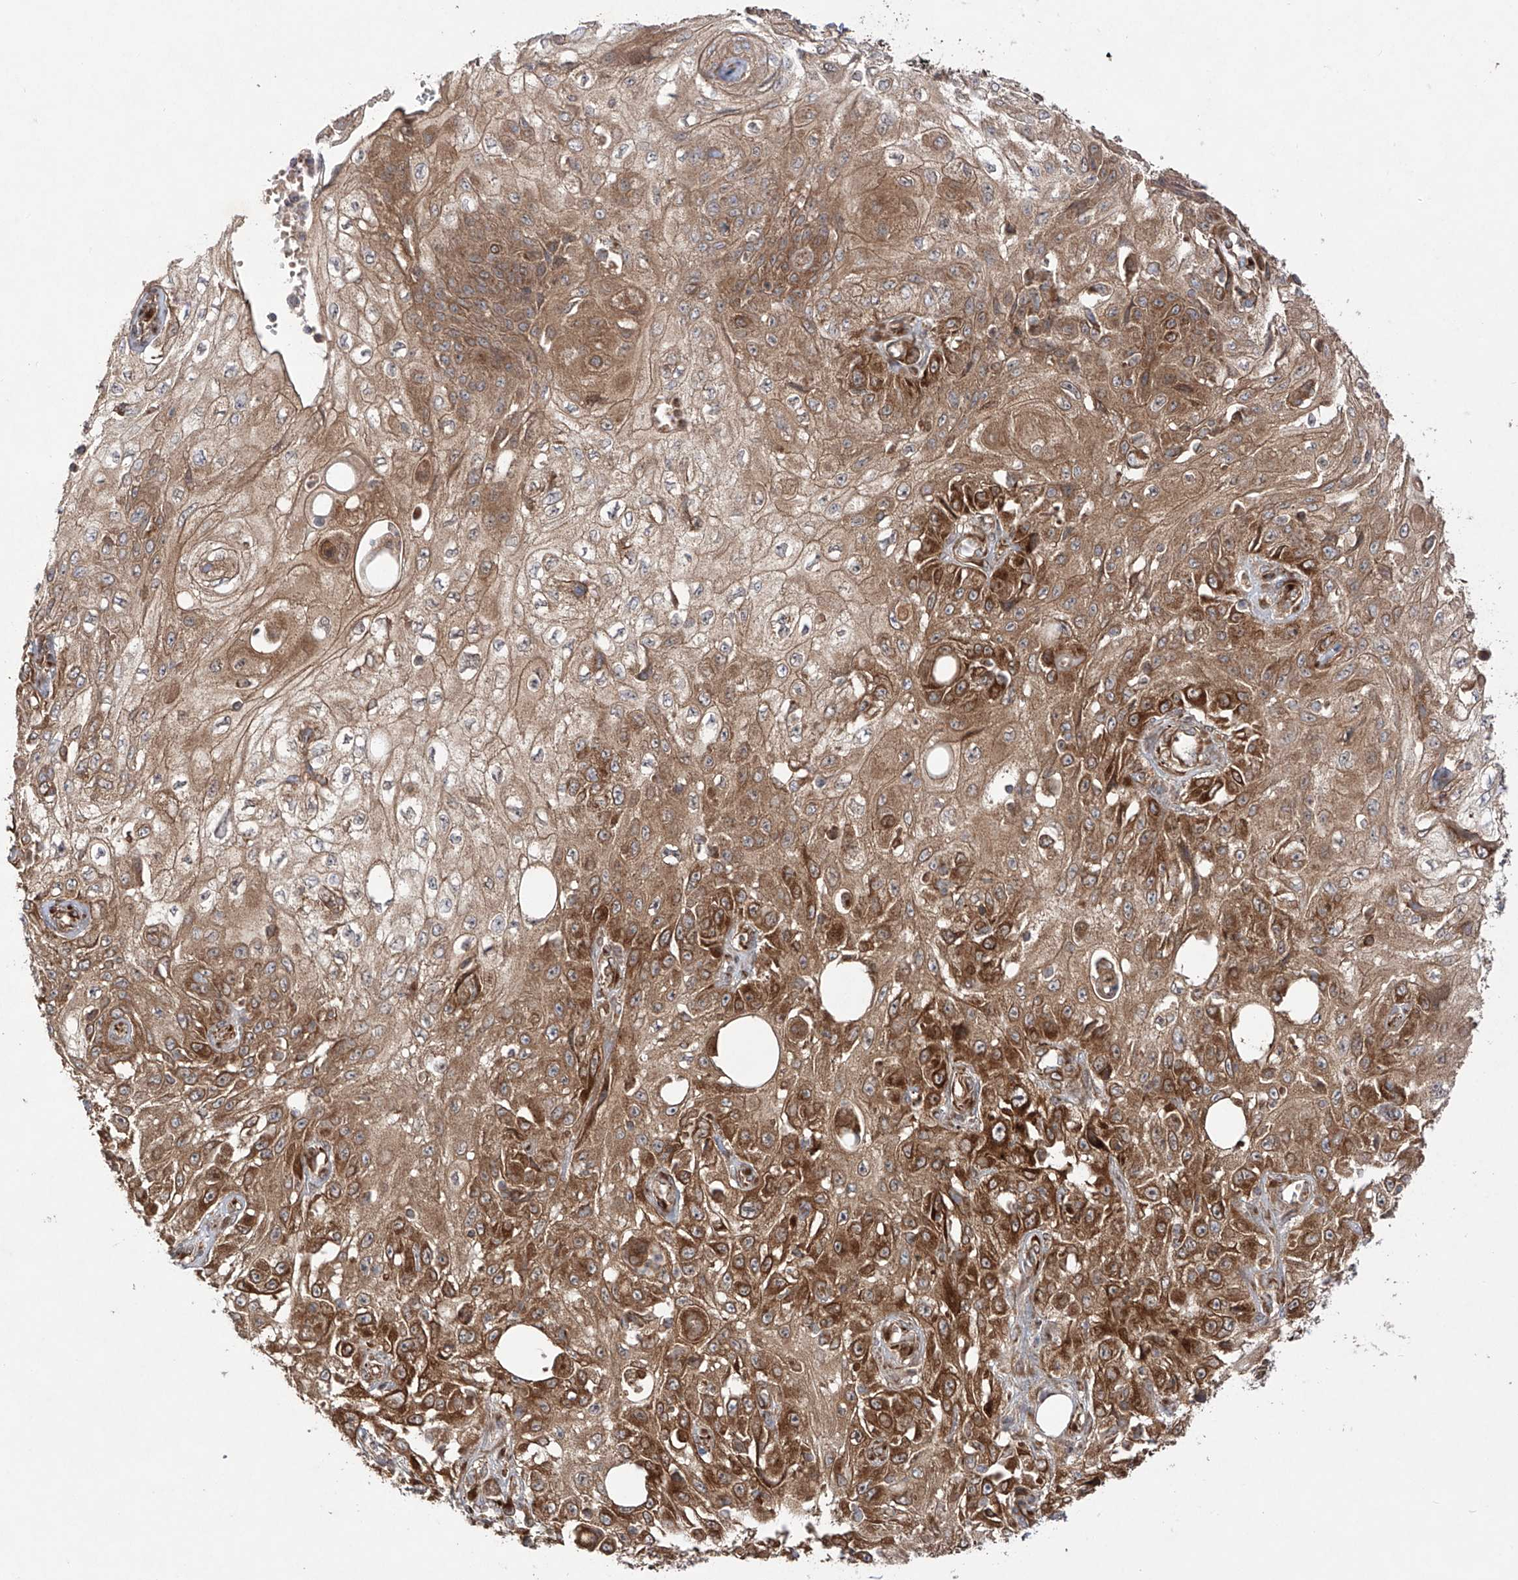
{"staining": {"intensity": "strong", "quantity": ">75%", "location": "cytoplasmic/membranous"}, "tissue": "skin cancer", "cell_type": "Tumor cells", "image_type": "cancer", "snomed": [{"axis": "morphology", "description": "Squamous cell carcinoma, NOS"}, {"axis": "morphology", "description": "Squamous cell carcinoma, metastatic, NOS"}, {"axis": "topography", "description": "Skin"}, {"axis": "topography", "description": "Lymph node"}], "caption": "This histopathology image reveals metastatic squamous cell carcinoma (skin) stained with IHC to label a protein in brown. The cytoplasmic/membranous of tumor cells show strong positivity for the protein. Nuclei are counter-stained blue.", "gene": "YKT6", "patient": {"sex": "male", "age": 75}}